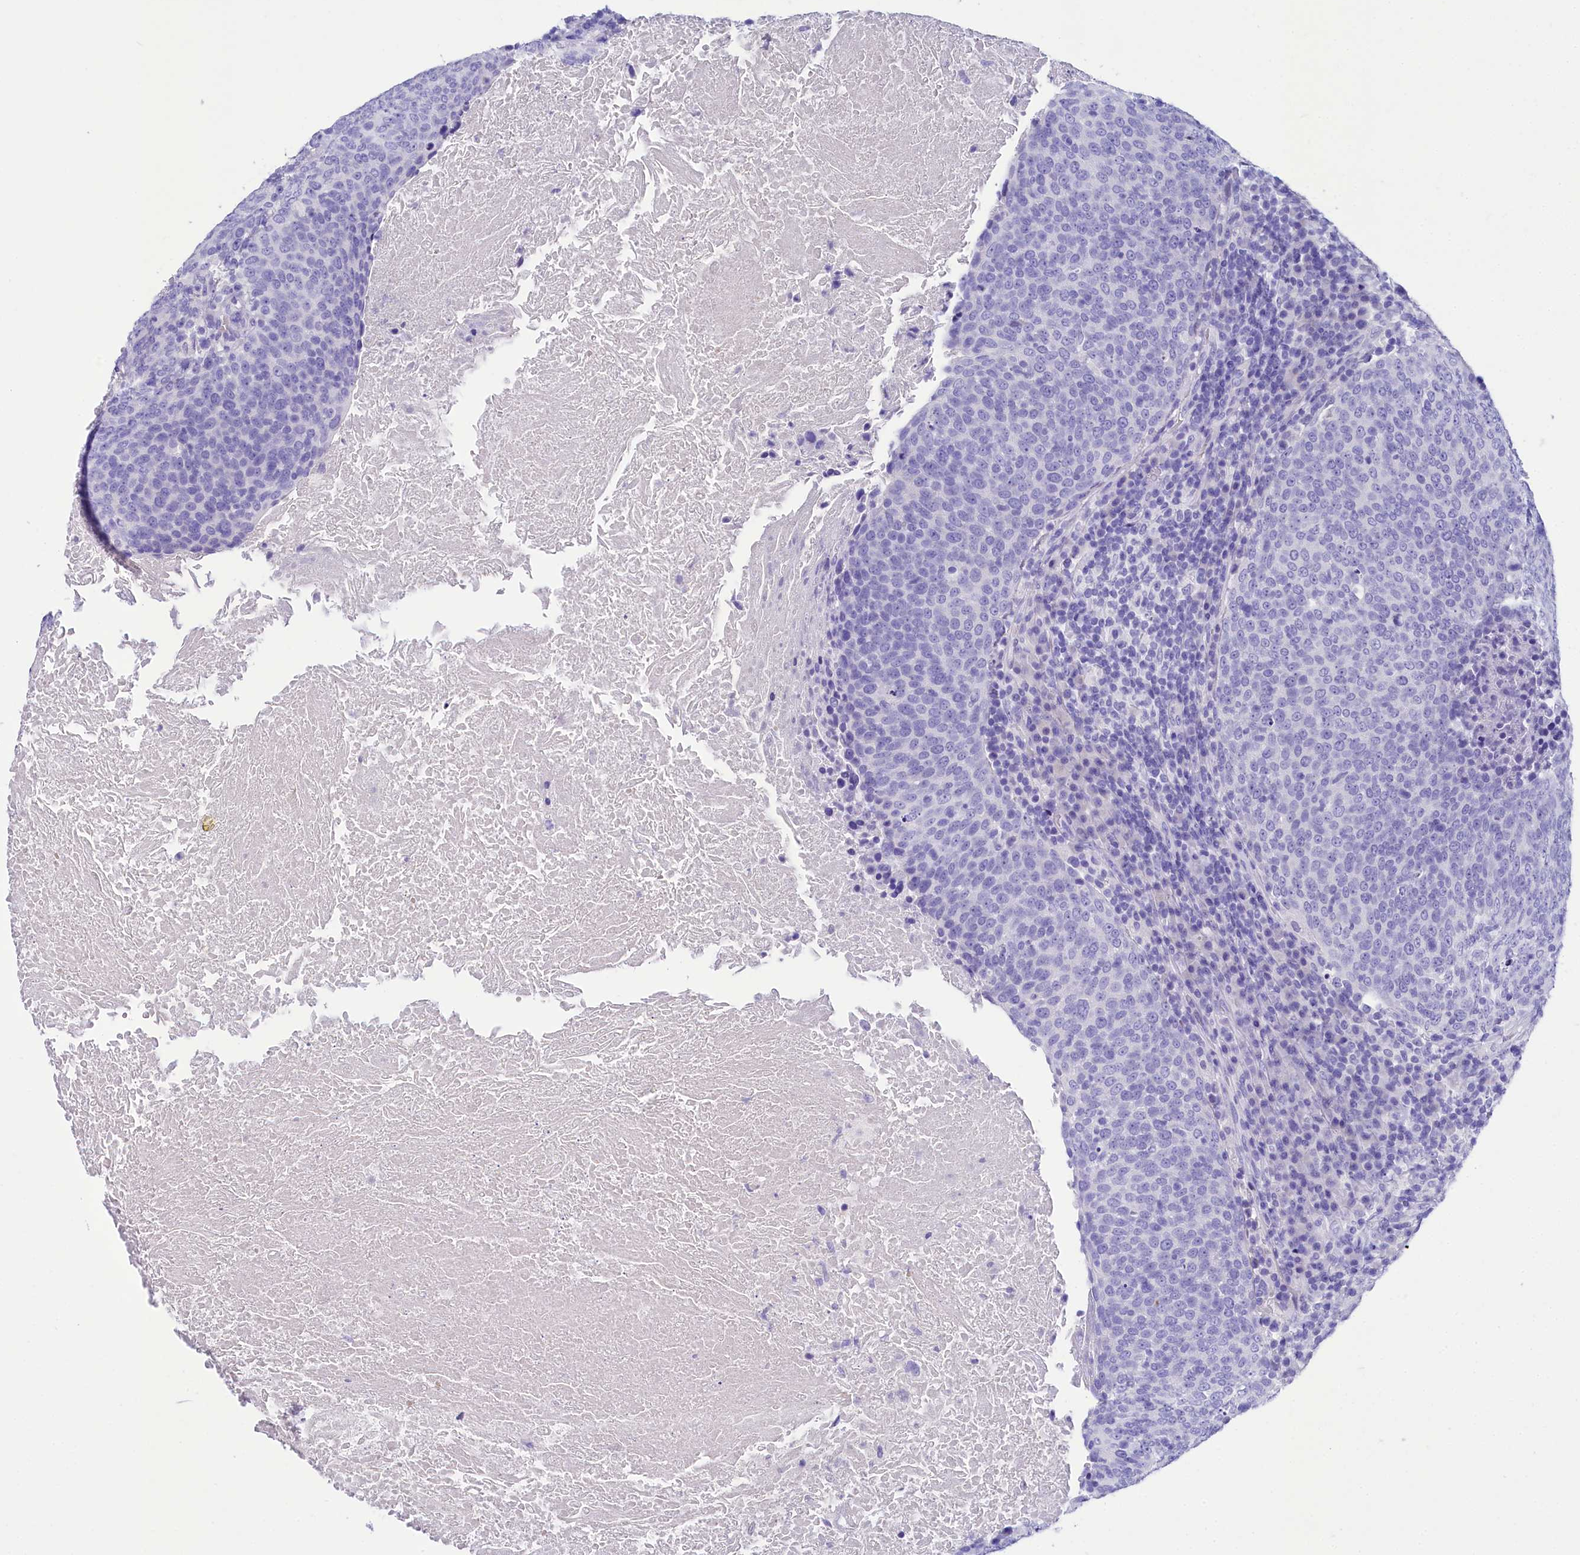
{"staining": {"intensity": "negative", "quantity": "none", "location": "none"}, "tissue": "head and neck cancer", "cell_type": "Tumor cells", "image_type": "cancer", "snomed": [{"axis": "morphology", "description": "Squamous cell carcinoma, NOS"}, {"axis": "morphology", "description": "Squamous cell carcinoma, metastatic, NOS"}, {"axis": "topography", "description": "Lymph node"}, {"axis": "topography", "description": "Head-Neck"}], "caption": "Tumor cells show no significant expression in head and neck cancer (metastatic squamous cell carcinoma). (Brightfield microscopy of DAB IHC at high magnification).", "gene": "TTC36", "patient": {"sex": "male", "age": 62}}